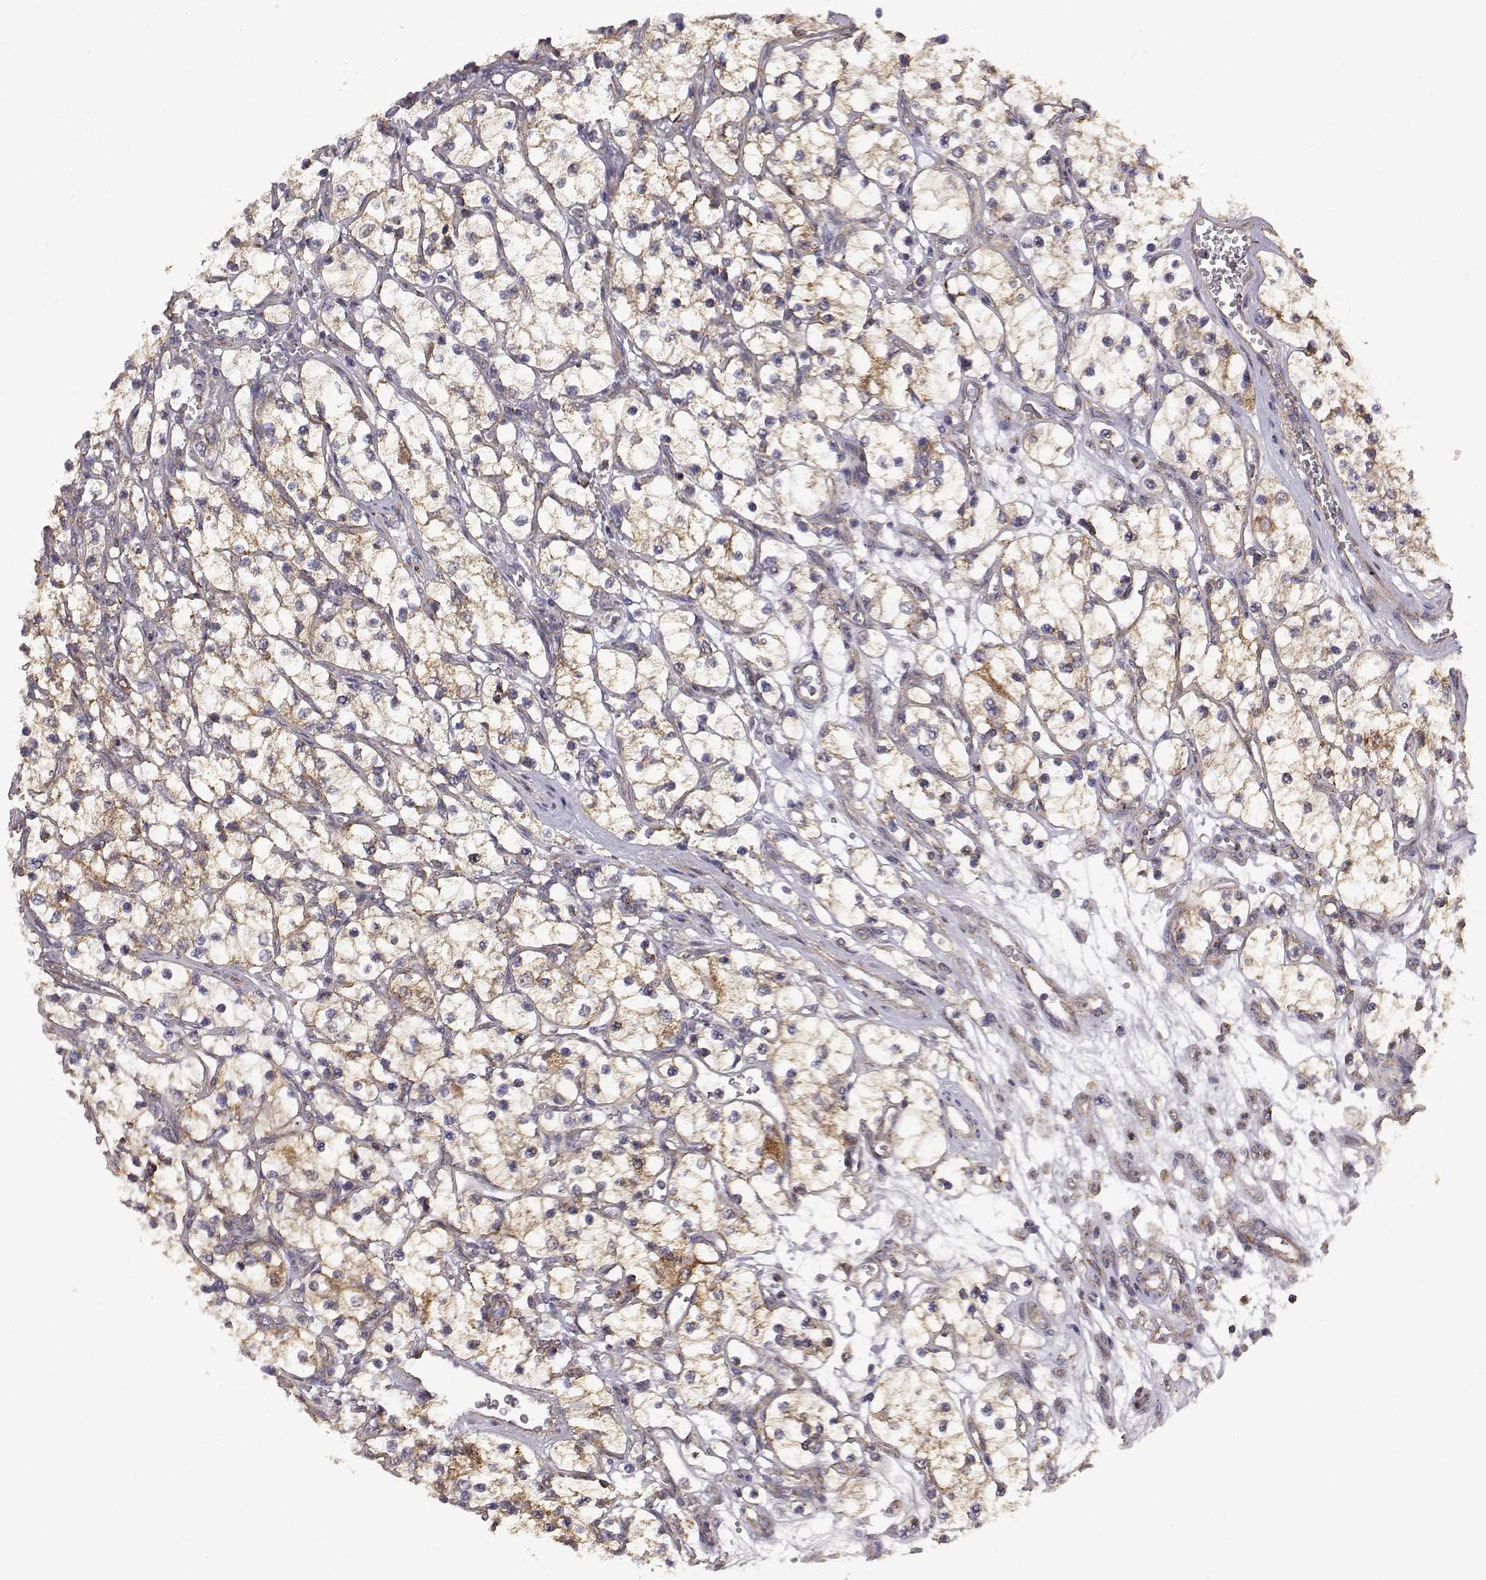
{"staining": {"intensity": "weak", "quantity": "25%-75%", "location": "cytoplasmic/membranous"}, "tissue": "renal cancer", "cell_type": "Tumor cells", "image_type": "cancer", "snomed": [{"axis": "morphology", "description": "Adenocarcinoma, NOS"}, {"axis": "topography", "description": "Kidney"}], "caption": "This is an image of immunohistochemistry staining of renal cancer, which shows weak positivity in the cytoplasmic/membranous of tumor cells.", "gene": "DDC", "patient": {"sex": "female", "age": 69}}